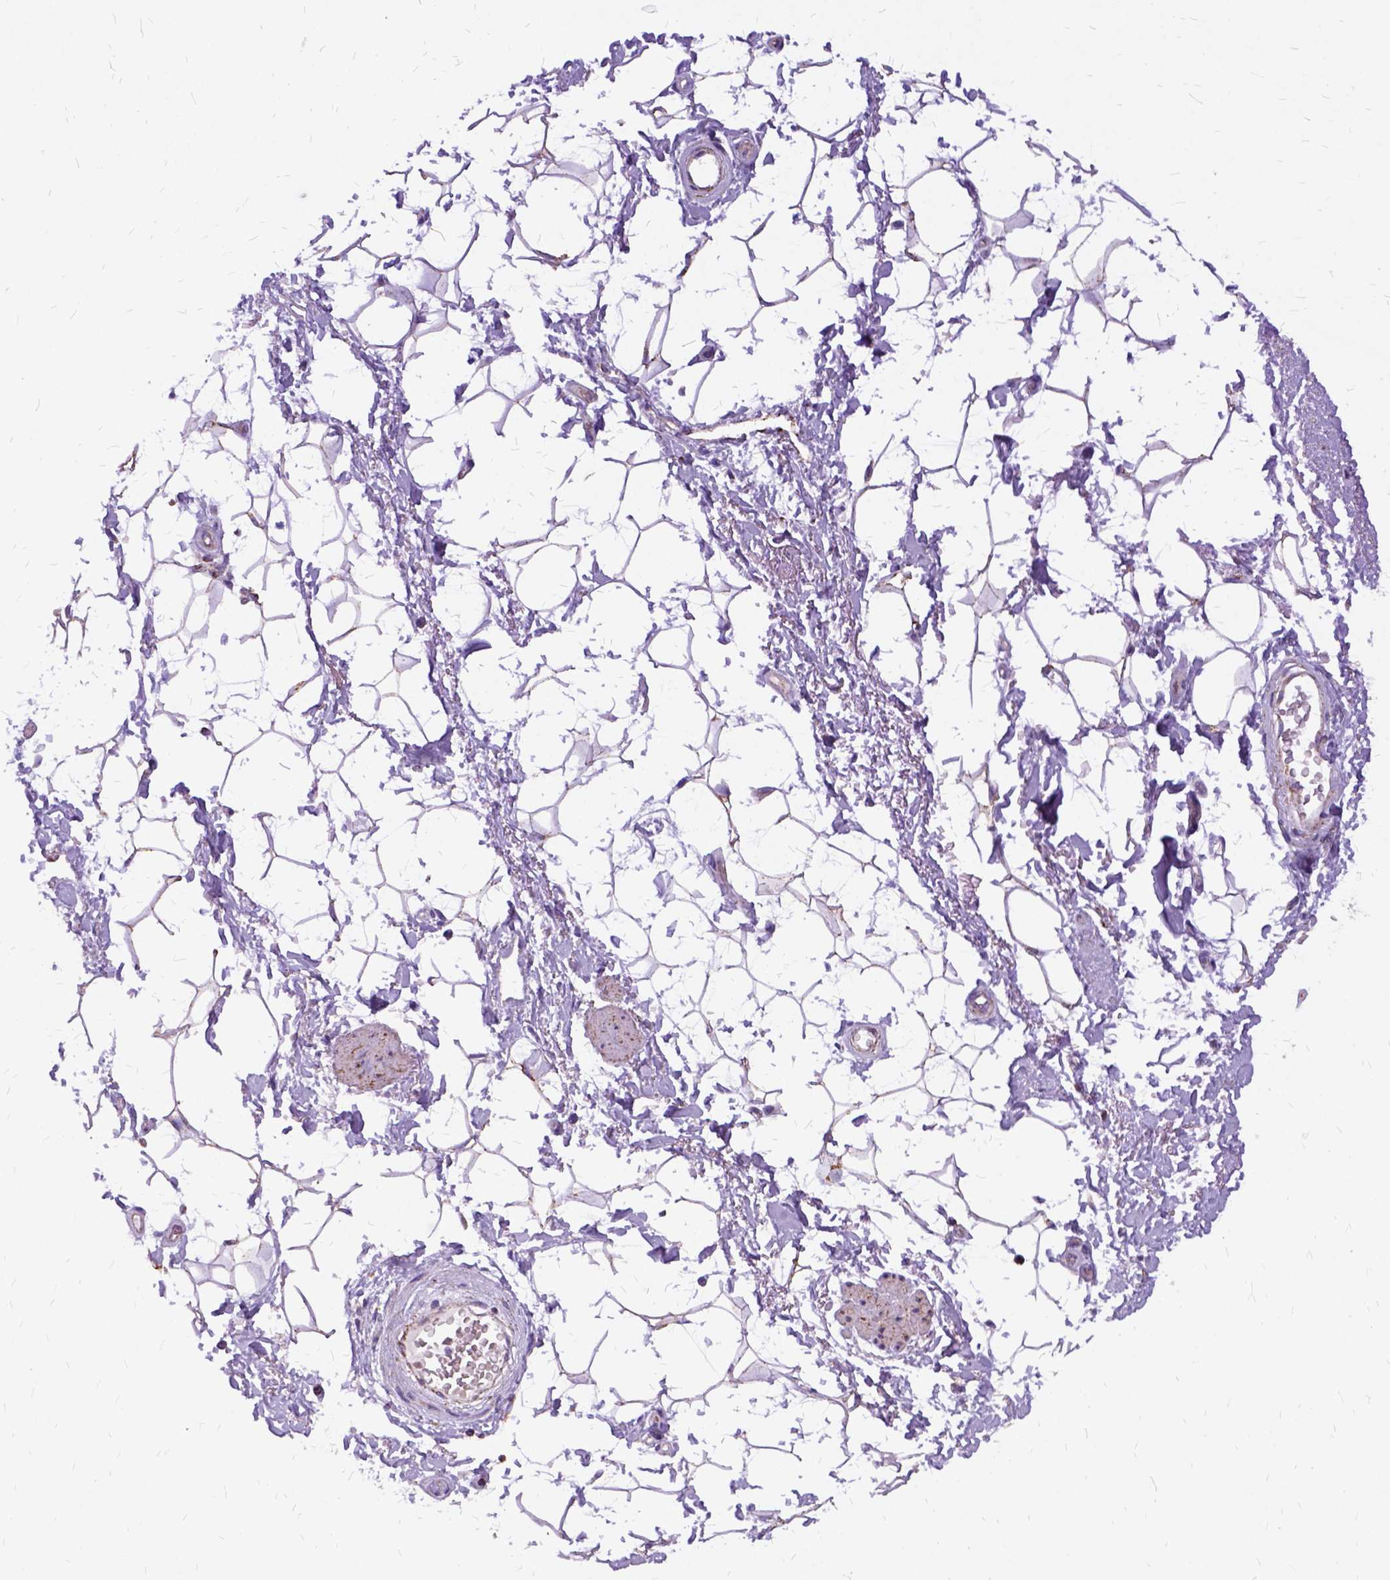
{"staining": {"intensity": "moderate", "quantity": ">75%", "location": "cytoplasmic/membranous"}, "tissue": "adipose tissue", "cell_type": "Adipocytes", "image_type": "normal", "snomed": [{"axis": "morphology", "description": "Normal tissue, NOS"}, {"axis": "topography", "description": "Anal"}, {"axis": "topography", "description": "Peripheral nerve tissue"}], "caption": "IHC photomicrograph of normal adipose tissue: adipose tissue stained using IHC reveals medium levels of moderate protein expression localized specifically in the cytoplasmic/membranous of adipocytes, appearing as a cytoplasmic/membranous brown color.", "gene": "OXCT1", "patient": {"sex": "male", "age": 51}}